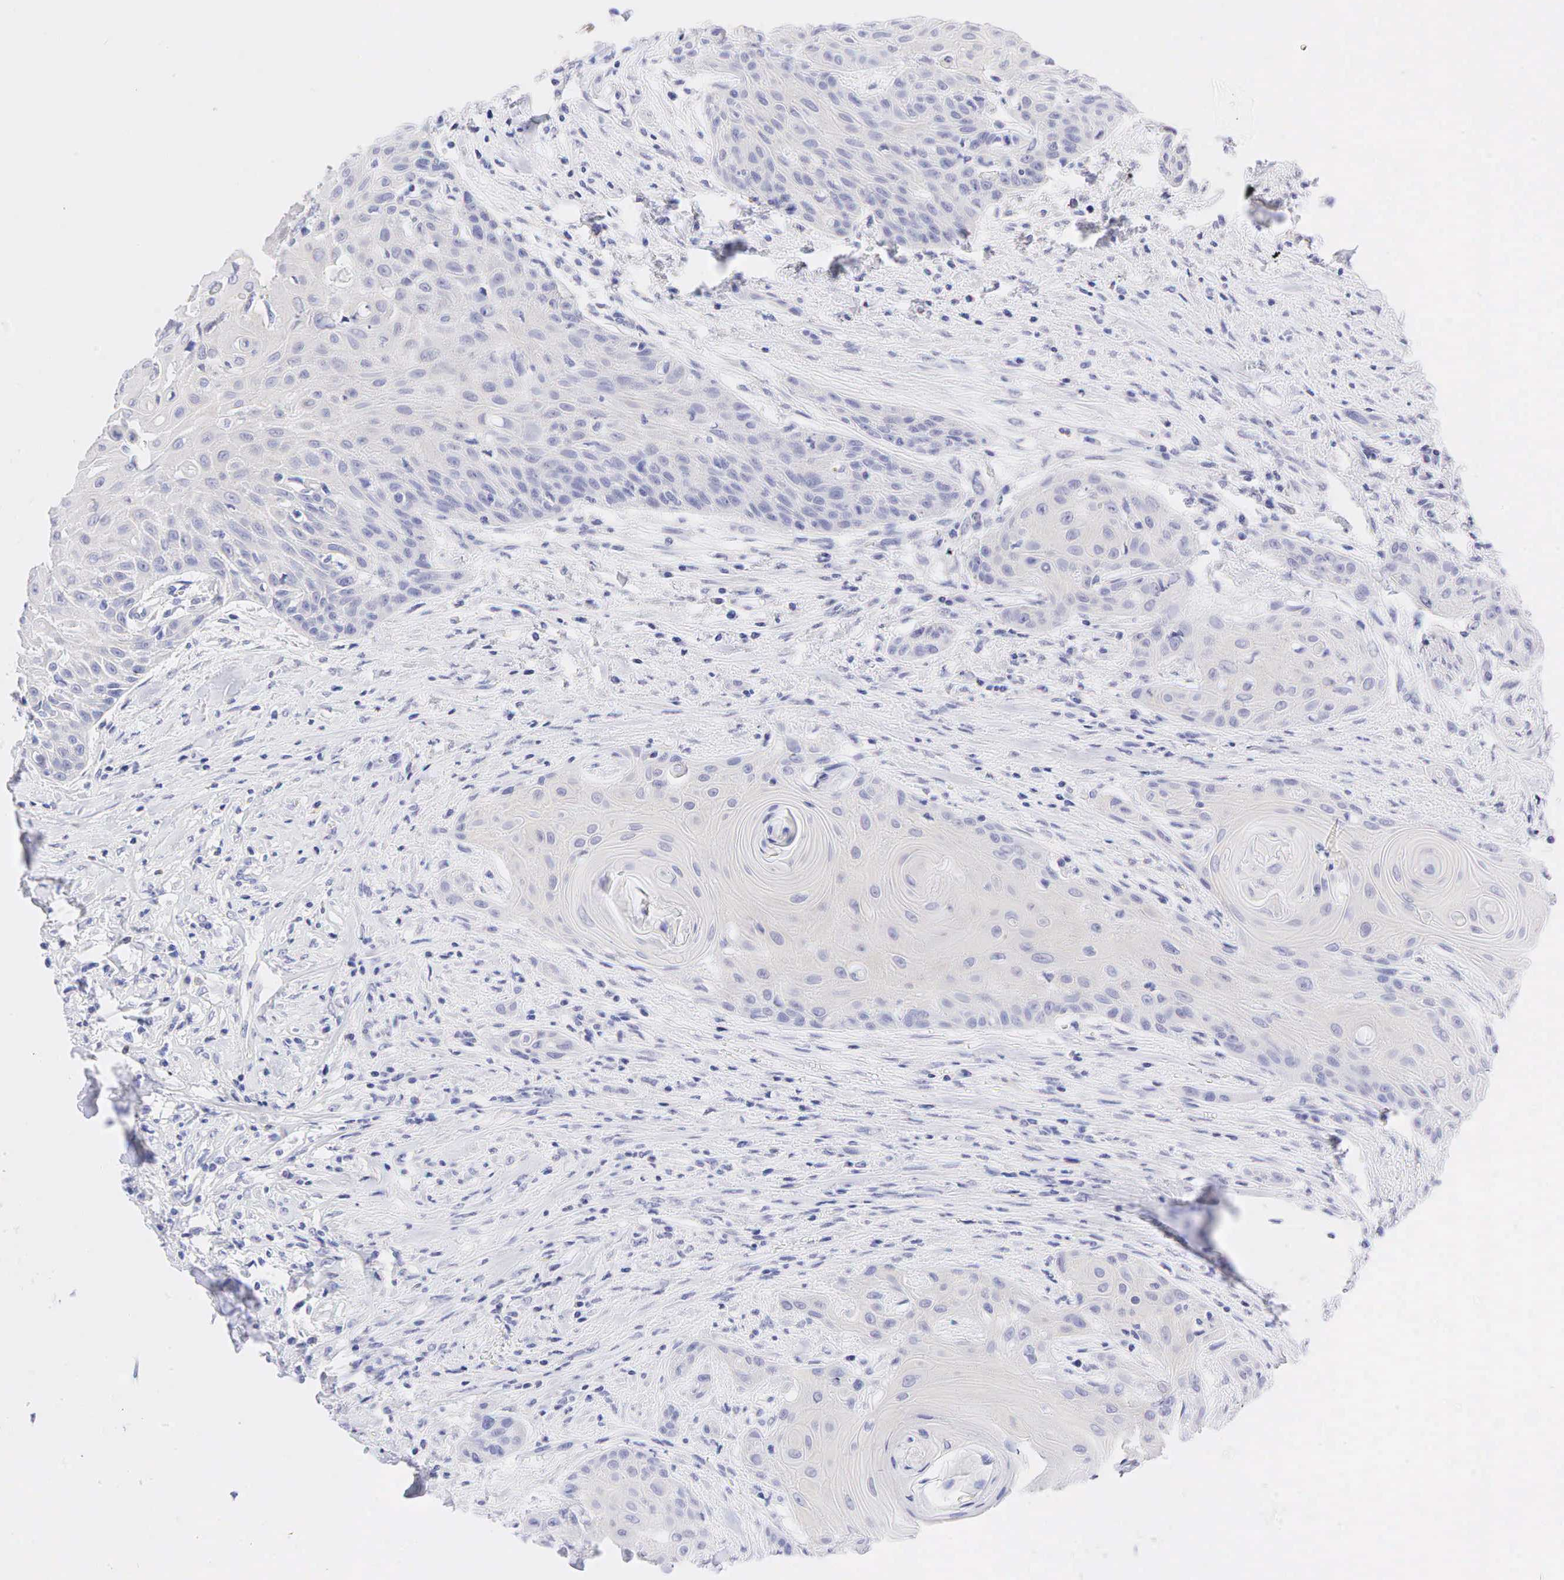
{"staining": {"intensity": "negative", "quantity": "none", "location": "none"}, "tissue": "head and neck cancer", "cell_type": "Tumor cells", "image_type": "cancer", "snomed": [{"axis": "morphology", "description": "Squamous cell carcinoma, NOS"}, {"axis": "morphology", "description": "Squamous cell carcinoma, metastatic, NOS"}, {"axis": "topography", "description": "Lymph node"}, {"axis": "topography", "description": "Salivary gland"}, {"axis": "topography", "description": "Head-Neck"}], "caption": "Head and neck cancer was stained to show a protein in brown. There is no significant positivity in tumor cells.", "gene": "AR", "patient": {"sex": "female", "age": 74}}